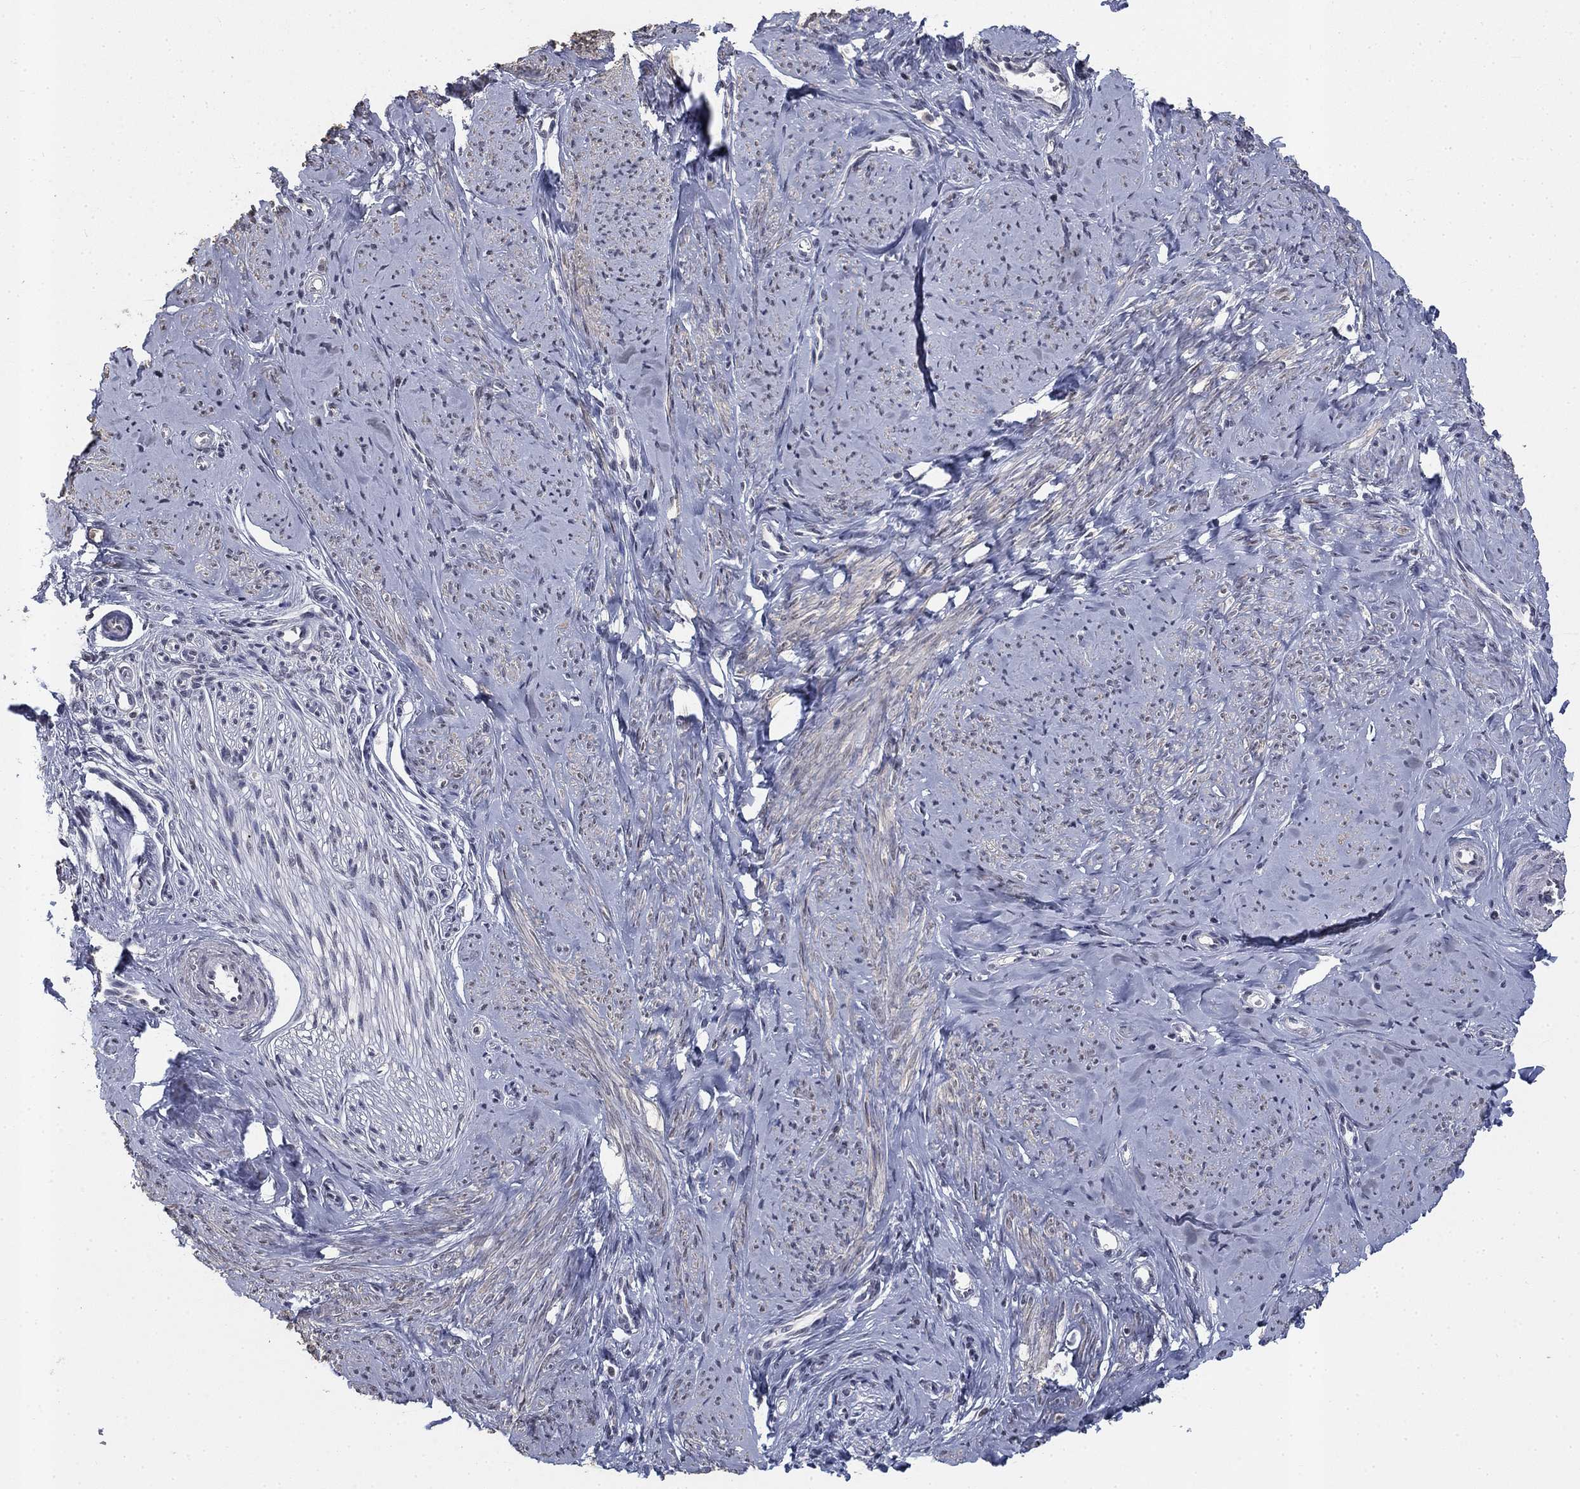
{"staining": {"intensity": "negative", "quantity": "none", "location": "none"}, "tissue": "smooth muscle", "cell_type": "Smooth muscle cells", "image_type": "normal", "snomed": [{"axis": "morphology", "description": "Normal tissue, NOS"}, {"axis": "topography", "description": "Smooth muscle"}], "caption": "Histopathology image shows no significant protein positivity in smooth muscle cells of benign smooth muscle.", "gene": "SPATA33", "patient": {"sex": "female", "age": 48}}